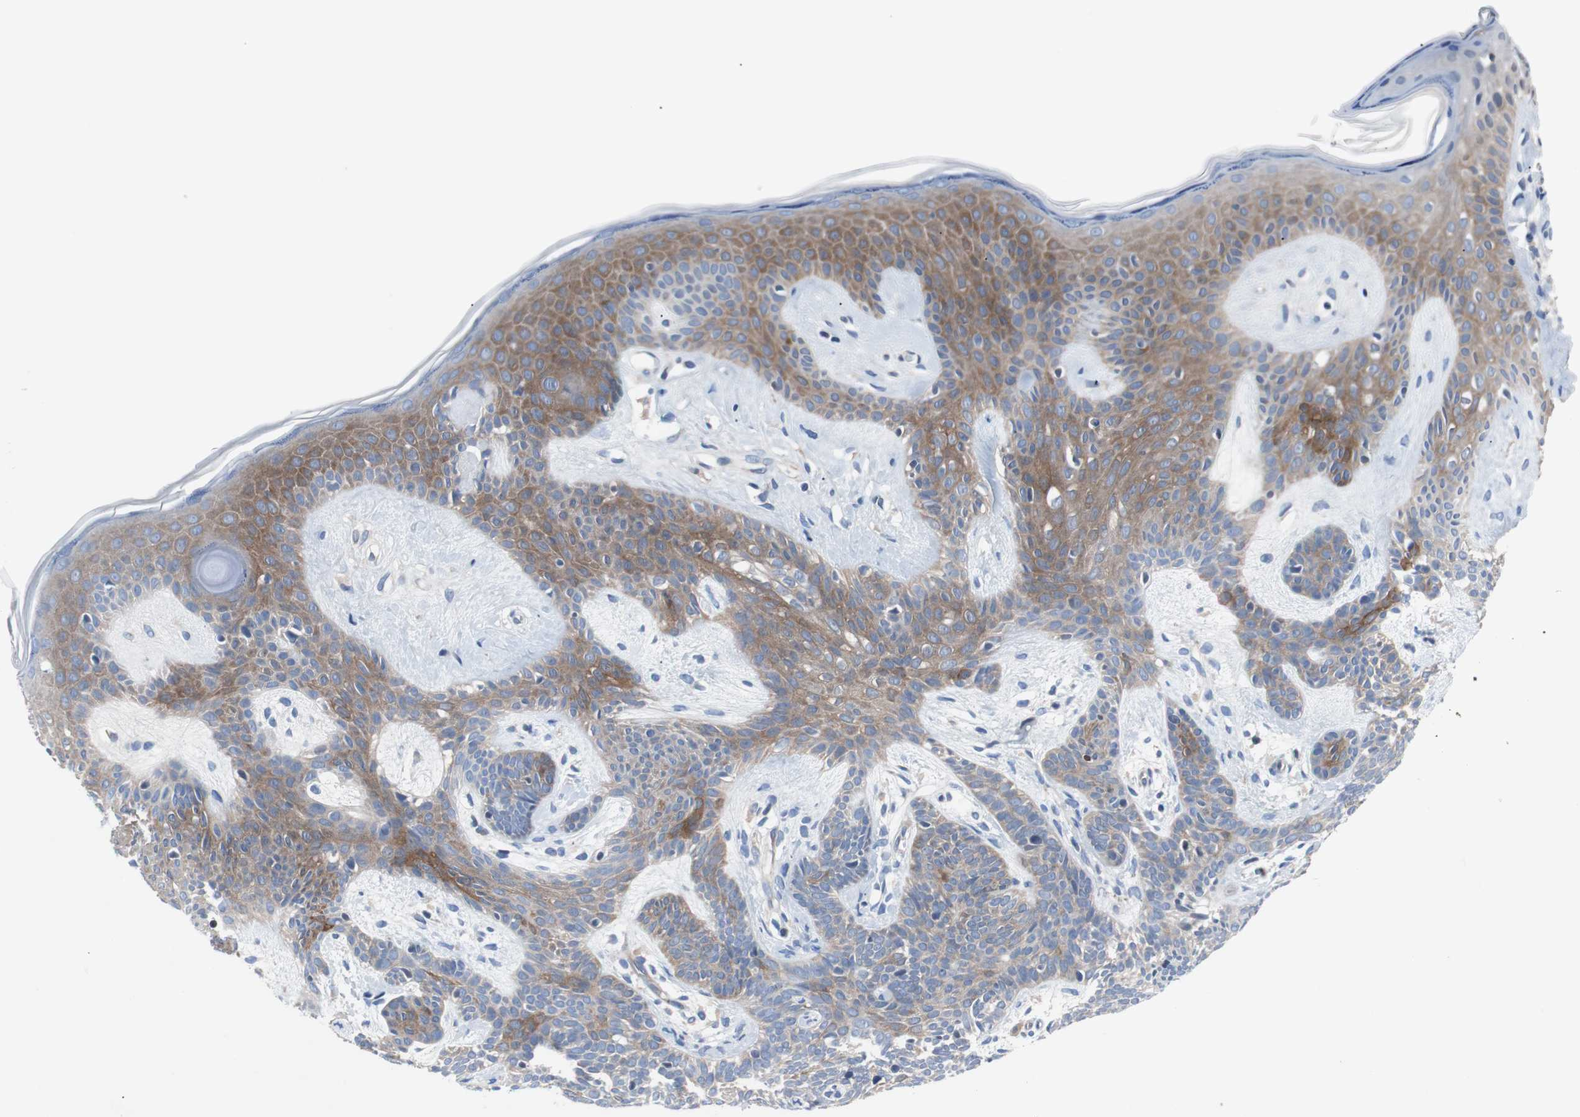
{"staining": {"intensity": "moderate", "quantity": ">75%", "location": "cytoplasmic/membranous"}, "tissue": "skin cancer", "cell_type": "Tumor cells", "image_type": "cancer", "snomed": [{"axis": "morphology", "description": "Developmental malformation"}, {"axis": "morphology", "description": "Basal cell carcinoma"}, {"axis": "topography", "description": "Skin"}], "caption": "Approximately >75% of tumor cells in skin basal cell carcinoma exhibit moderate cytoplasmic/membranous protein expression as visualized by brown immunohistochemical staining.", "gene": "EEF2K", "patient": {"sex": "female", "age": 62}}